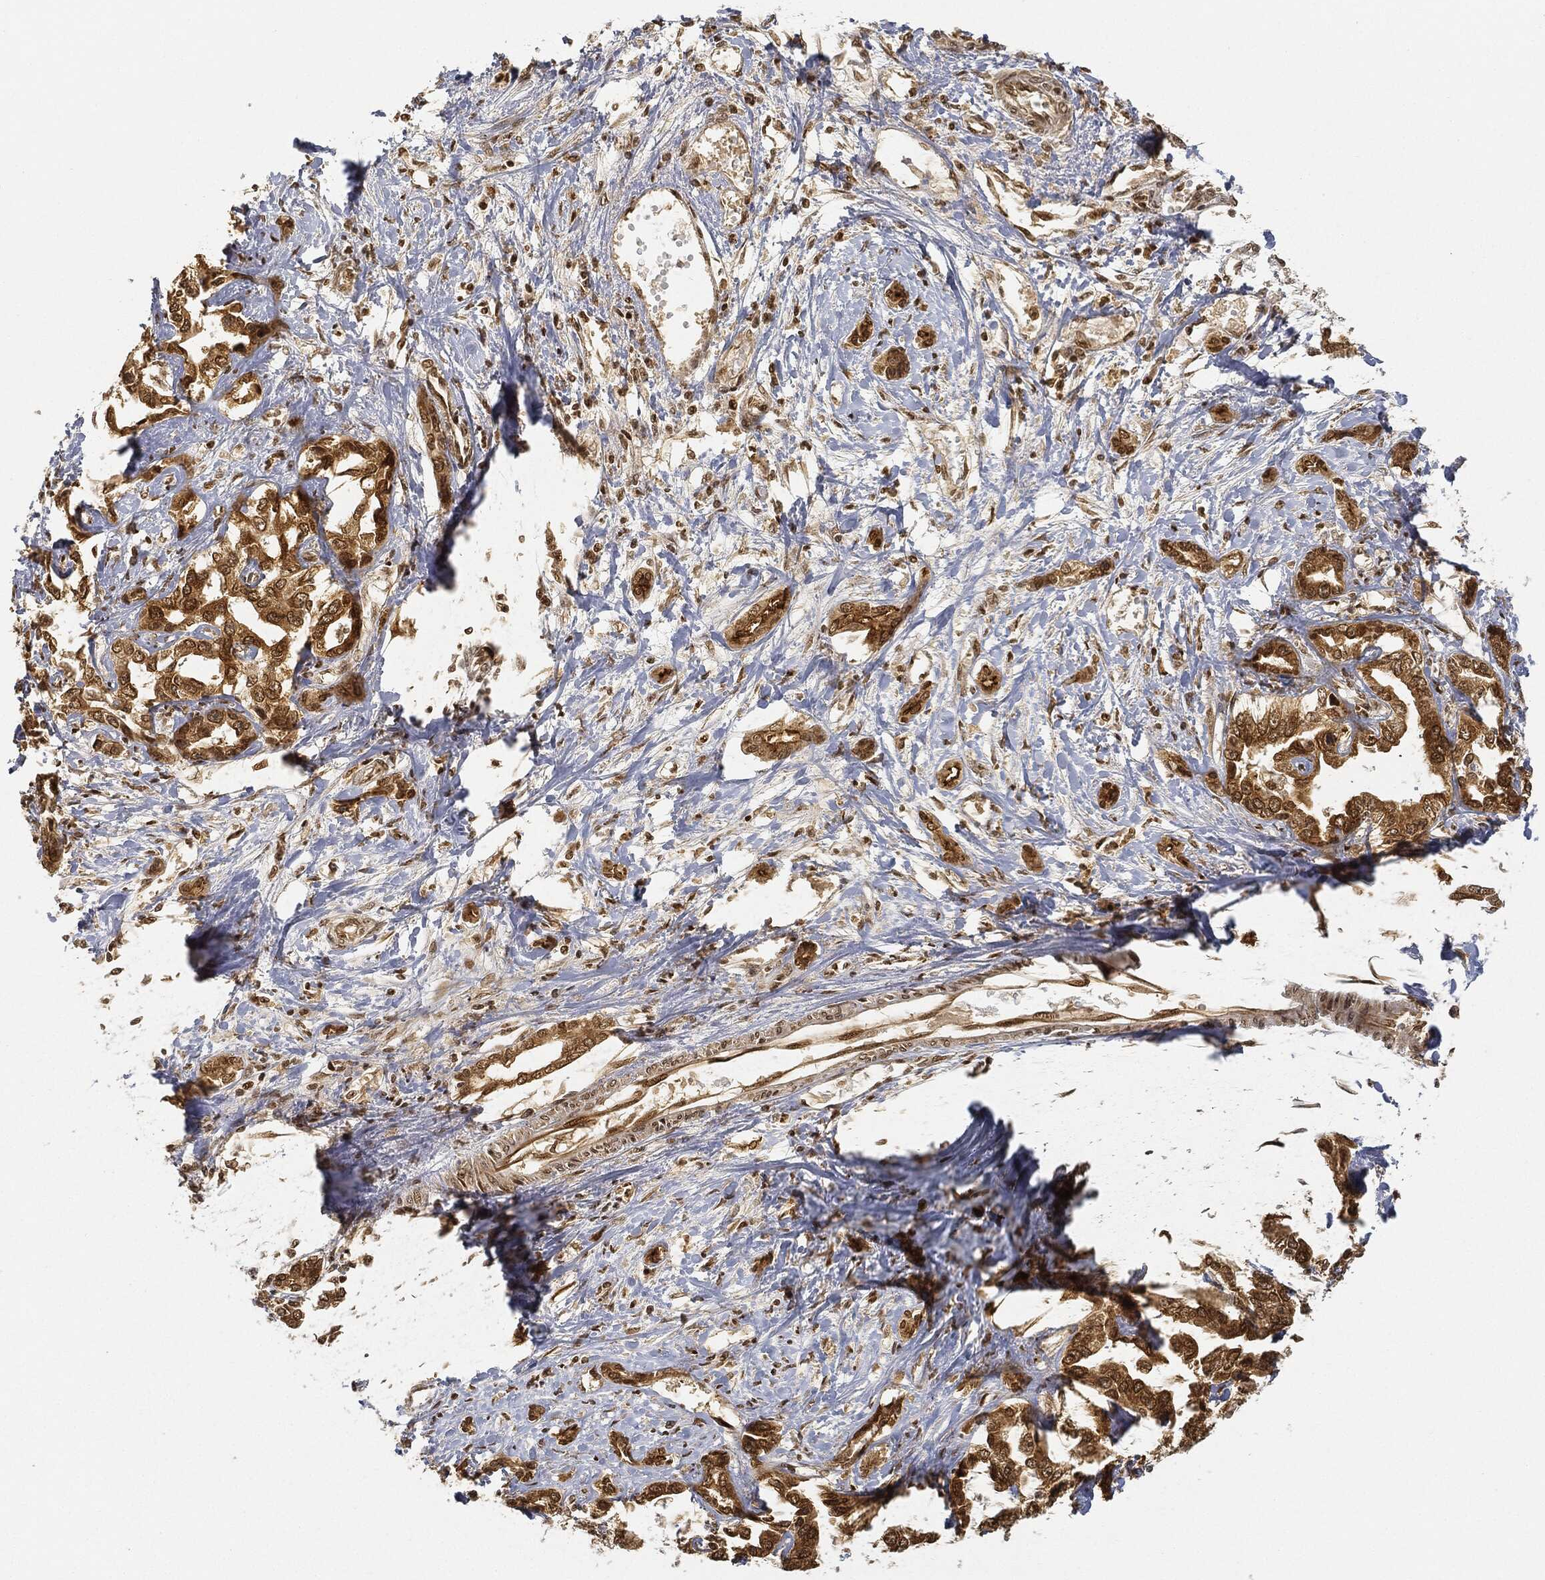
{"staining": {"intensity": "strong", "quantity": "25%-75%", "location": "cytoplasmic/membranous,nuclear"}, "tissue": "liver cancer", "cell_type": "Tumor cells", "image_type": "cancer", "snomed": [{"axis": "morphology", "description": "Cholangiocarcinoma"}, {"axis": "topography", "description": "Liver"}], "caption": "Liver cholangiocarcinoma stained for a protein (brown) reveals strong cytoplasmic/membranous and nuclear positive positivity in about 25%-75% of tumor cells.", "gene": "CIB1", "patient": {"sex": "male", "age": 59}}